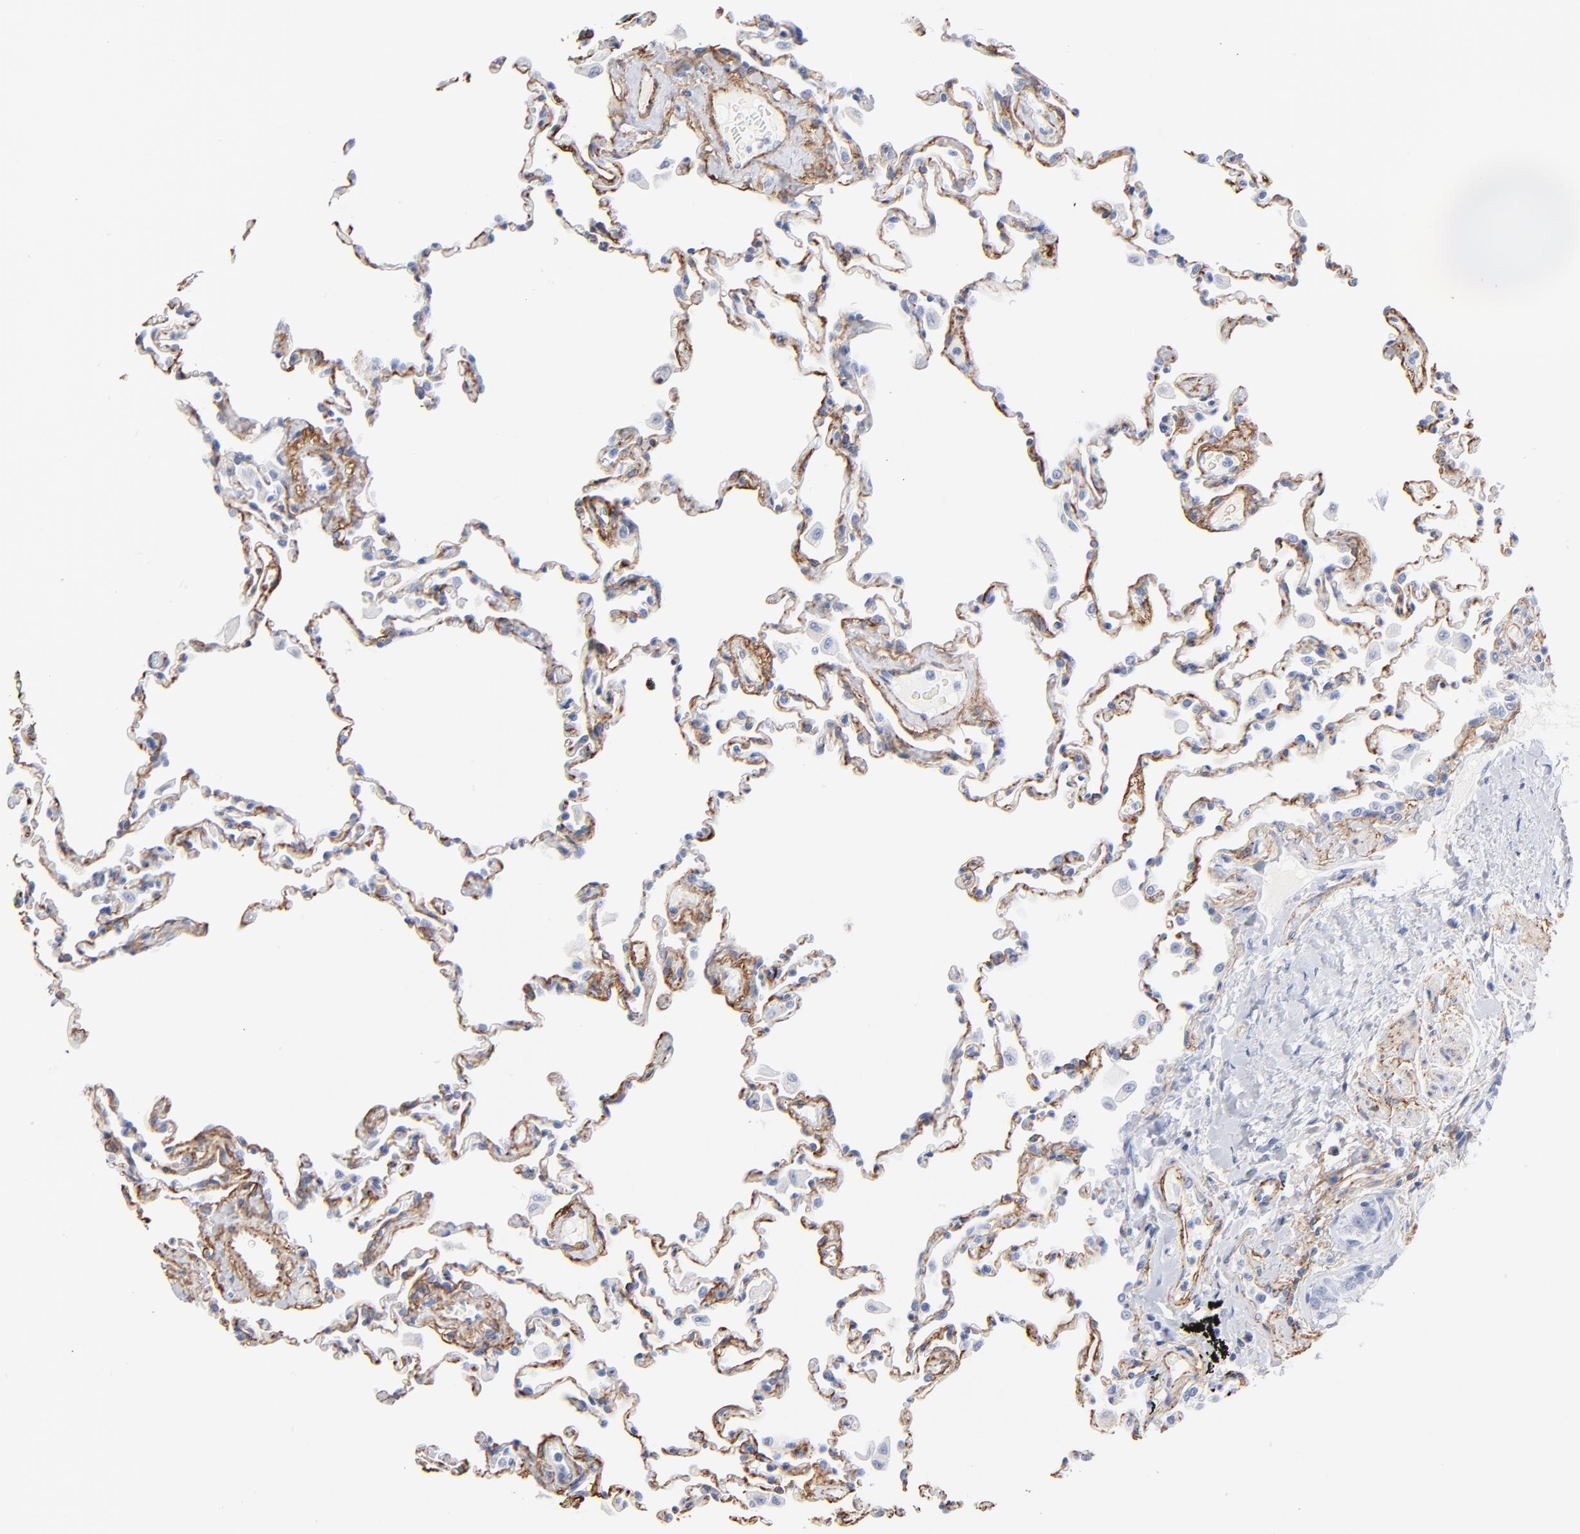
{"staining": {"intensity": "negative", "quantity": "none", "location": "none"}, "tissue": "lung", "cell_type": "Alveolar cells", "image_type": "normal", "snomed": [{"axis": "morphology", "description": "Normal tissue, NOS"}, {"axis": "topography", "description": "Lung"}], "caption": "This is a histopathology image of immunohistochemistry (IHC) staining of unremarkable lung, which shows no staining in alveolar cells. The staining is performed using DAB brown chromogen with nuclei counter-stained in using hematoxylin.", "gene": "AGTR1", "patient": {"sex": "male", "age": 59}}